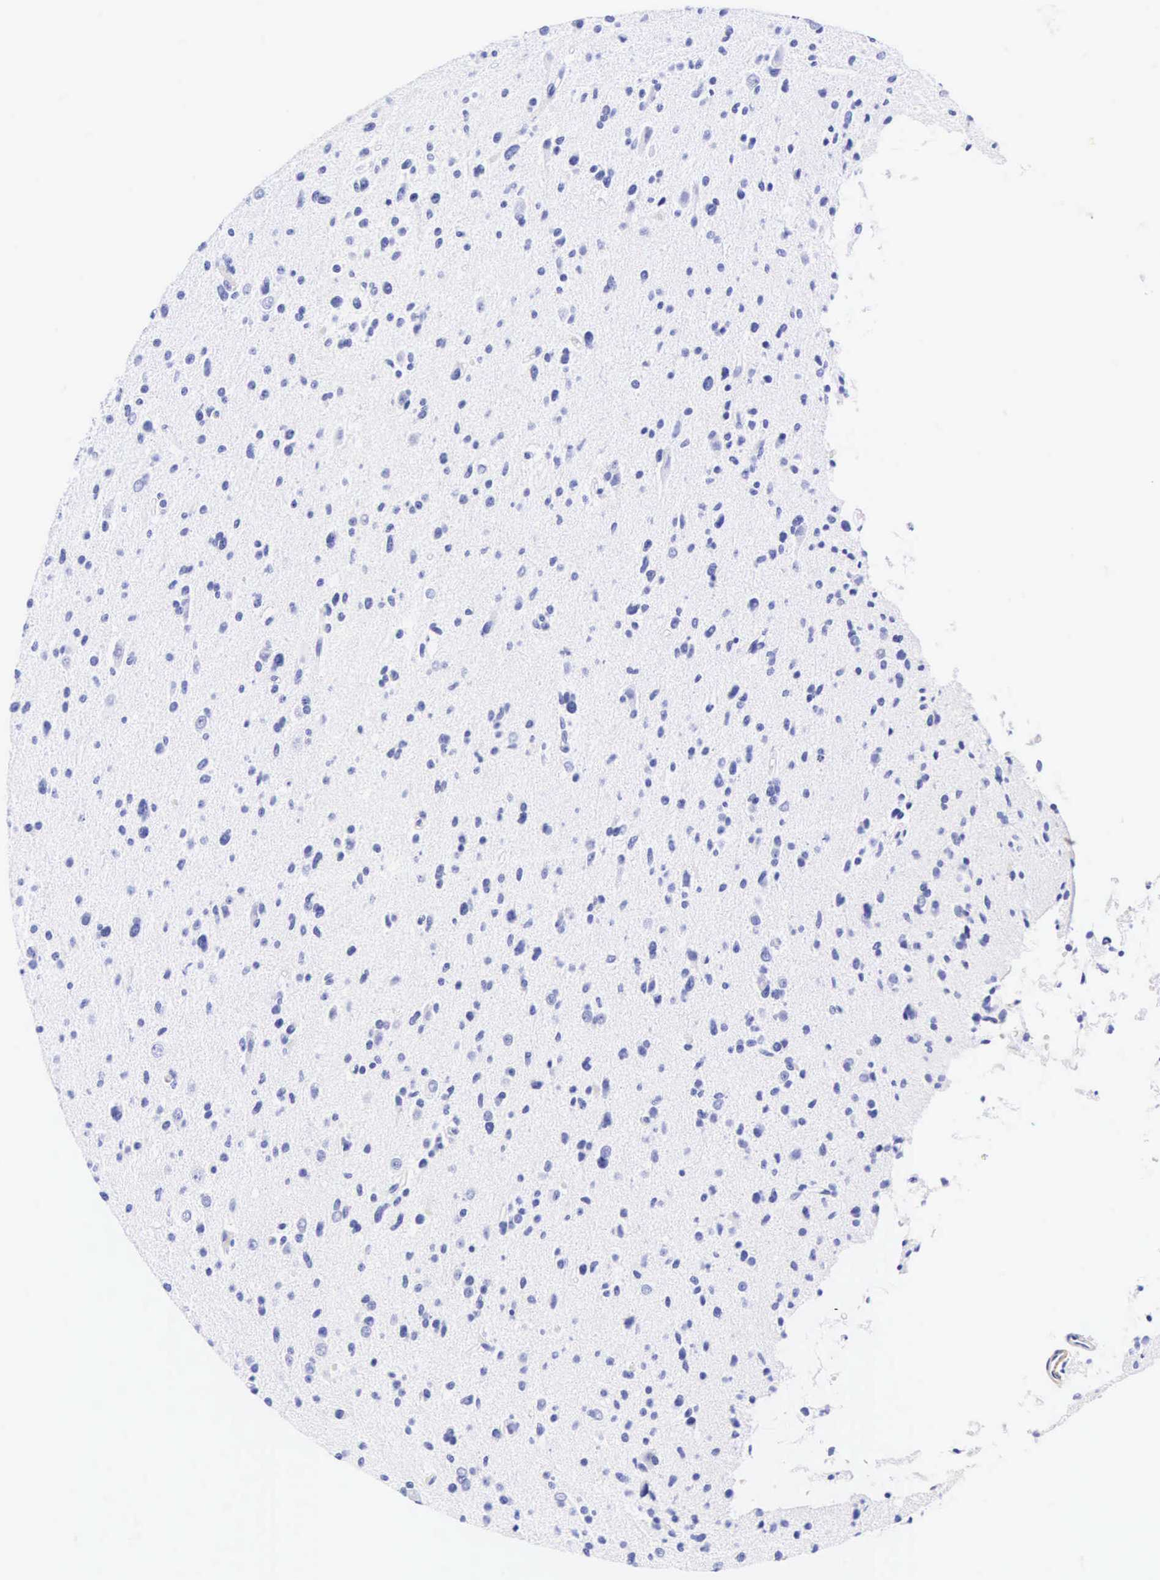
{"staining": {"intensity": "negative", "quantity": "none", "location": "none"}, "tissue": "glioma", "cell_type": "Tumor cells", "image_type": "cancer", "snomed": [{"axis": "morphology", "description": "Glioma, malignant, Low grade"}, {"axis": "topography", "description": "Brain"}], "caption": "High power microscopy image of an immunohistochemistry histopathology image of glioma, revealing no significant expression in tumor cells. (DAB (3,3'-diaminobenzidine) immunohistochemistry (IHC), high magnification).", "gene": "CALD1", "patient": {"sex": "female", "age": 46}}